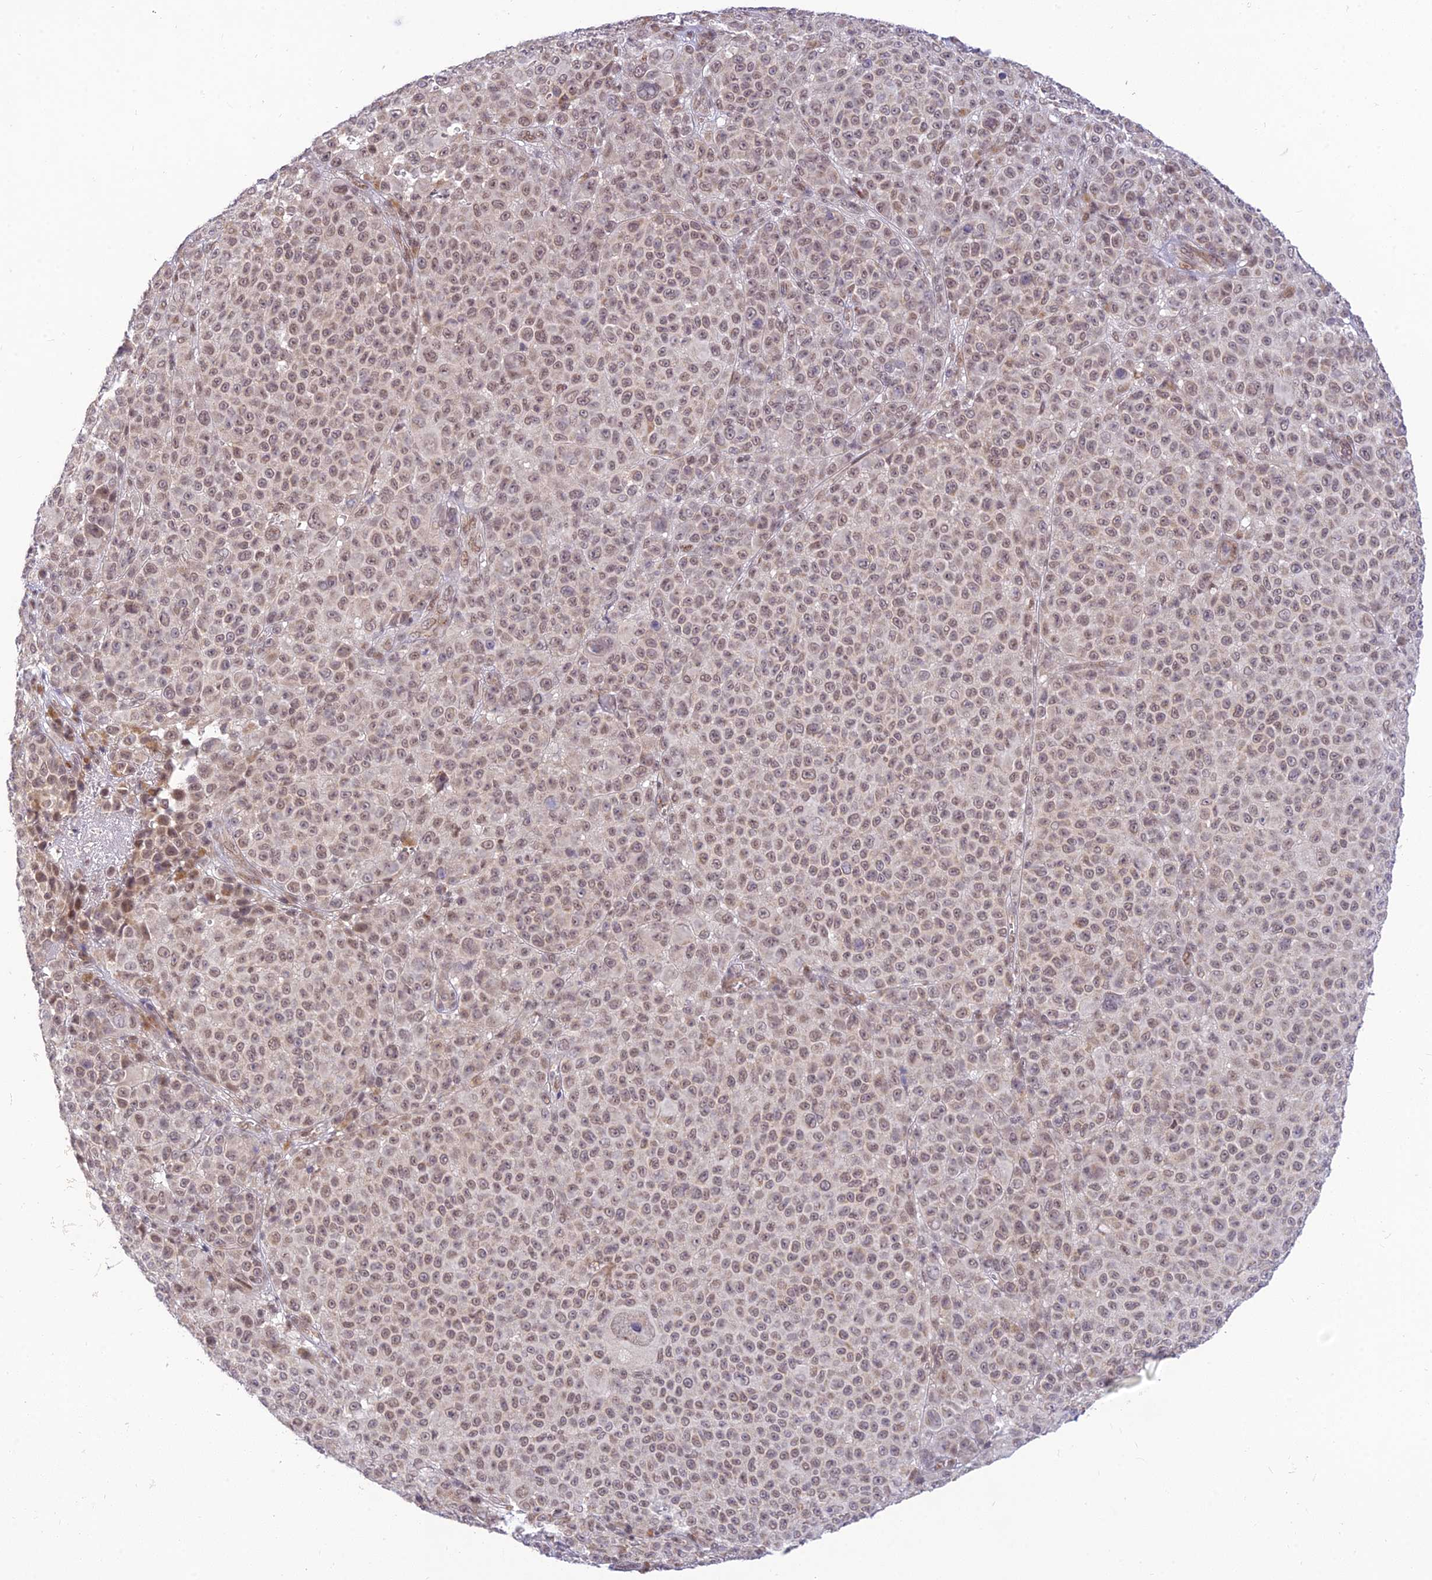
{"staining": {"intensity": "moderate", "quantity": ">75%", "location": "nuclear"}, "tissue": "melanoma", "cell_type": "Tumor cells", "image_type": "cancer", "snomed": [{"axis": "morphology", "description": "Malignant melanoma, NOS"}, {"axis": "topography", "description": "Skin"}], "caption": "Malignant melanoma tissue reveals moderate nuclear expression in approximately >75% of tumor cells, visualized by immunohistochemistry.", "gene": "MICOS13", "patient": {"sex": "female", "age": 94}}